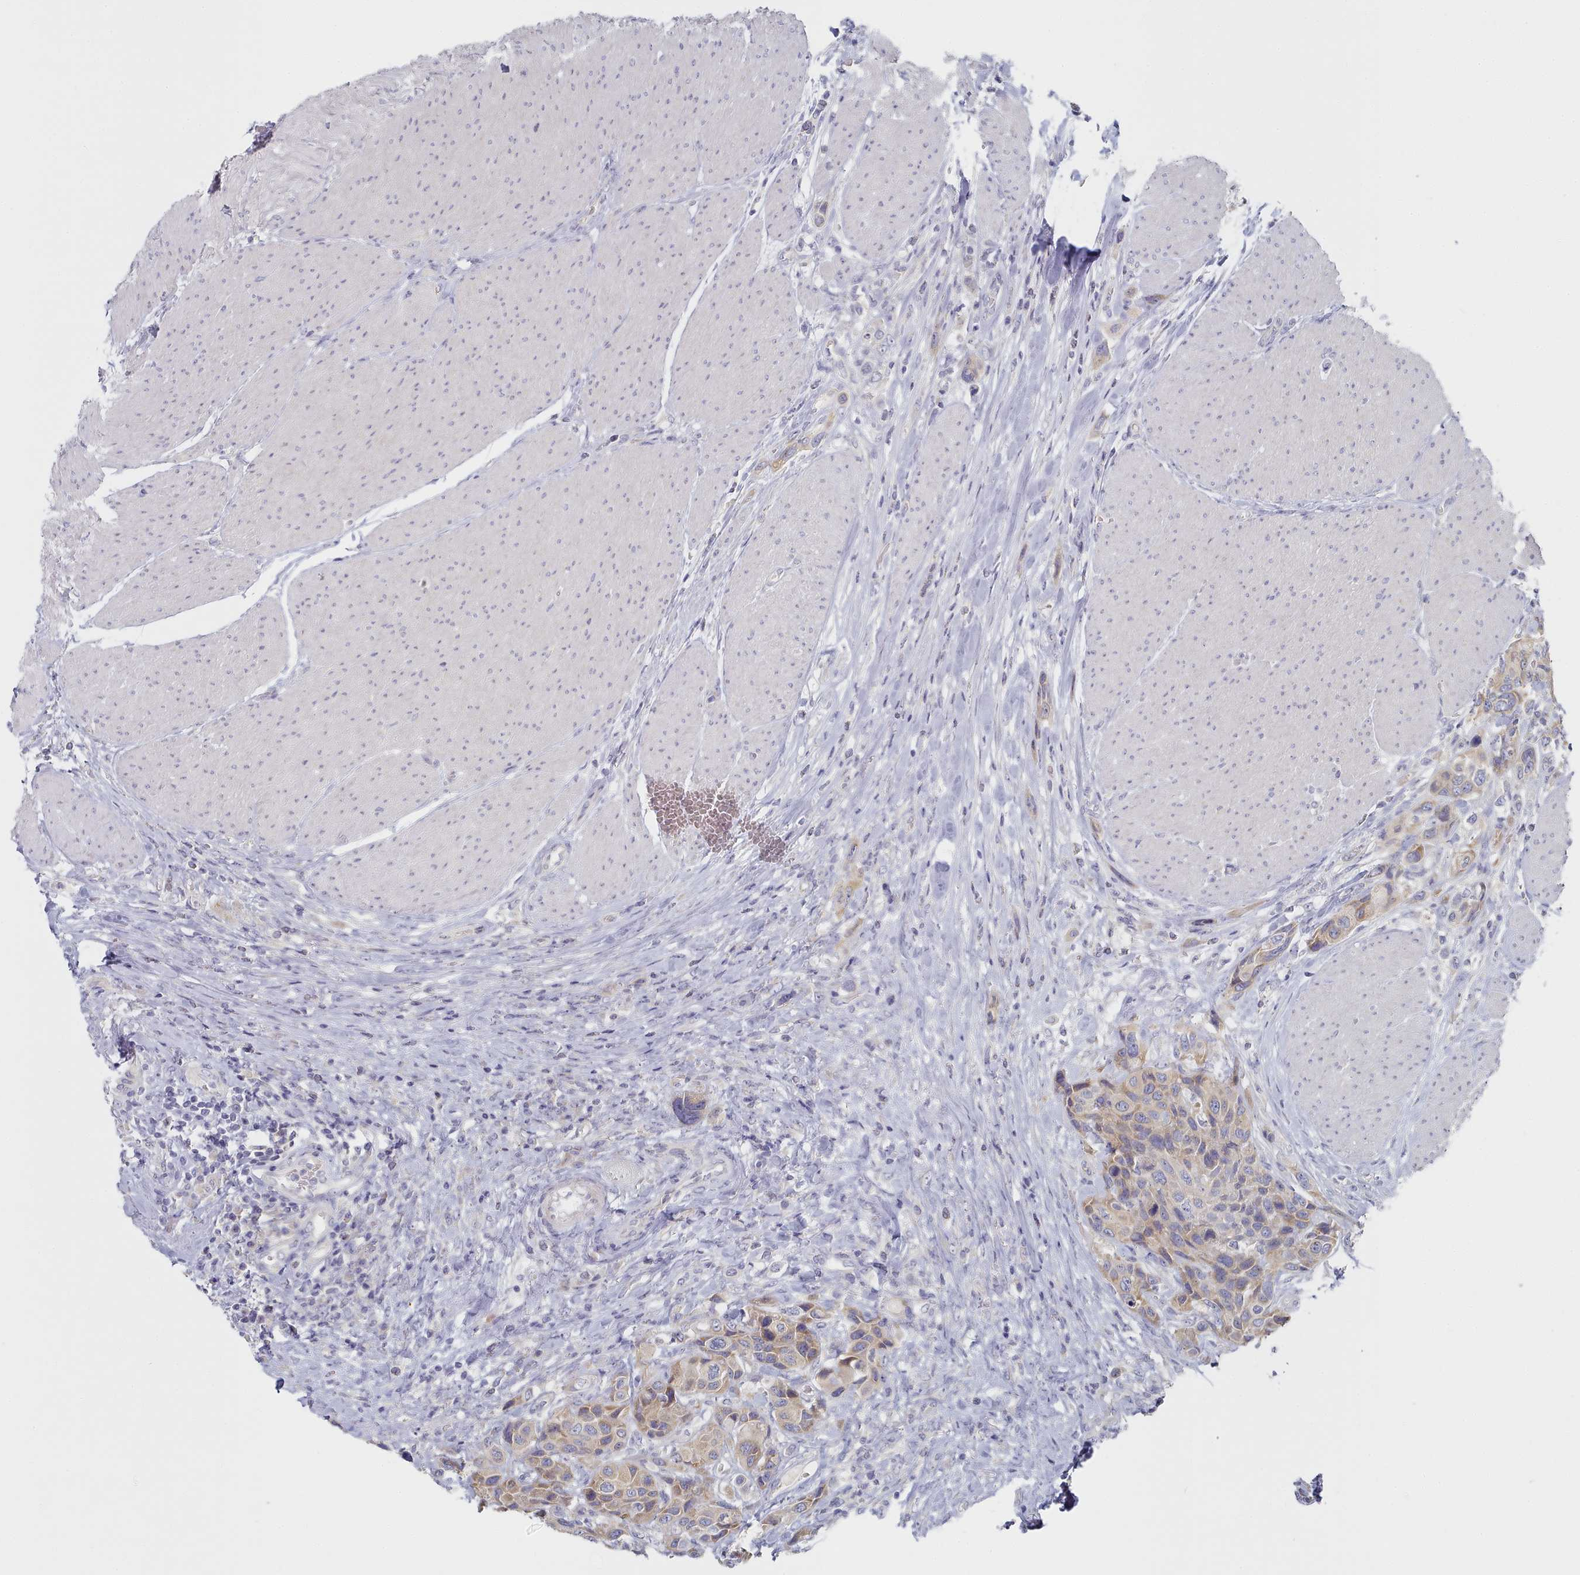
{"staining": {"intensity": "weak", "quantity": ">75%", "location": "cytoplasmic/membranous"}, "tissue": "urothelial cancer", "cell_type": "Tumor cells", "image_type": "cancer", "snomed": [{"axis": "morphology", "description": "Urothelial carcinoma, High grade"}, {"axis": "topography", "description": "Urinary bladder"}], "caption": "The photomicrograph shows immunohistochemical staining of urothelial cancer. There is weak cytoplasmic/membranous staining is seen in approximately >75% of tumor cells.", "gene": "TYW1B", "patient": {"sex": "male", "age": 50}}